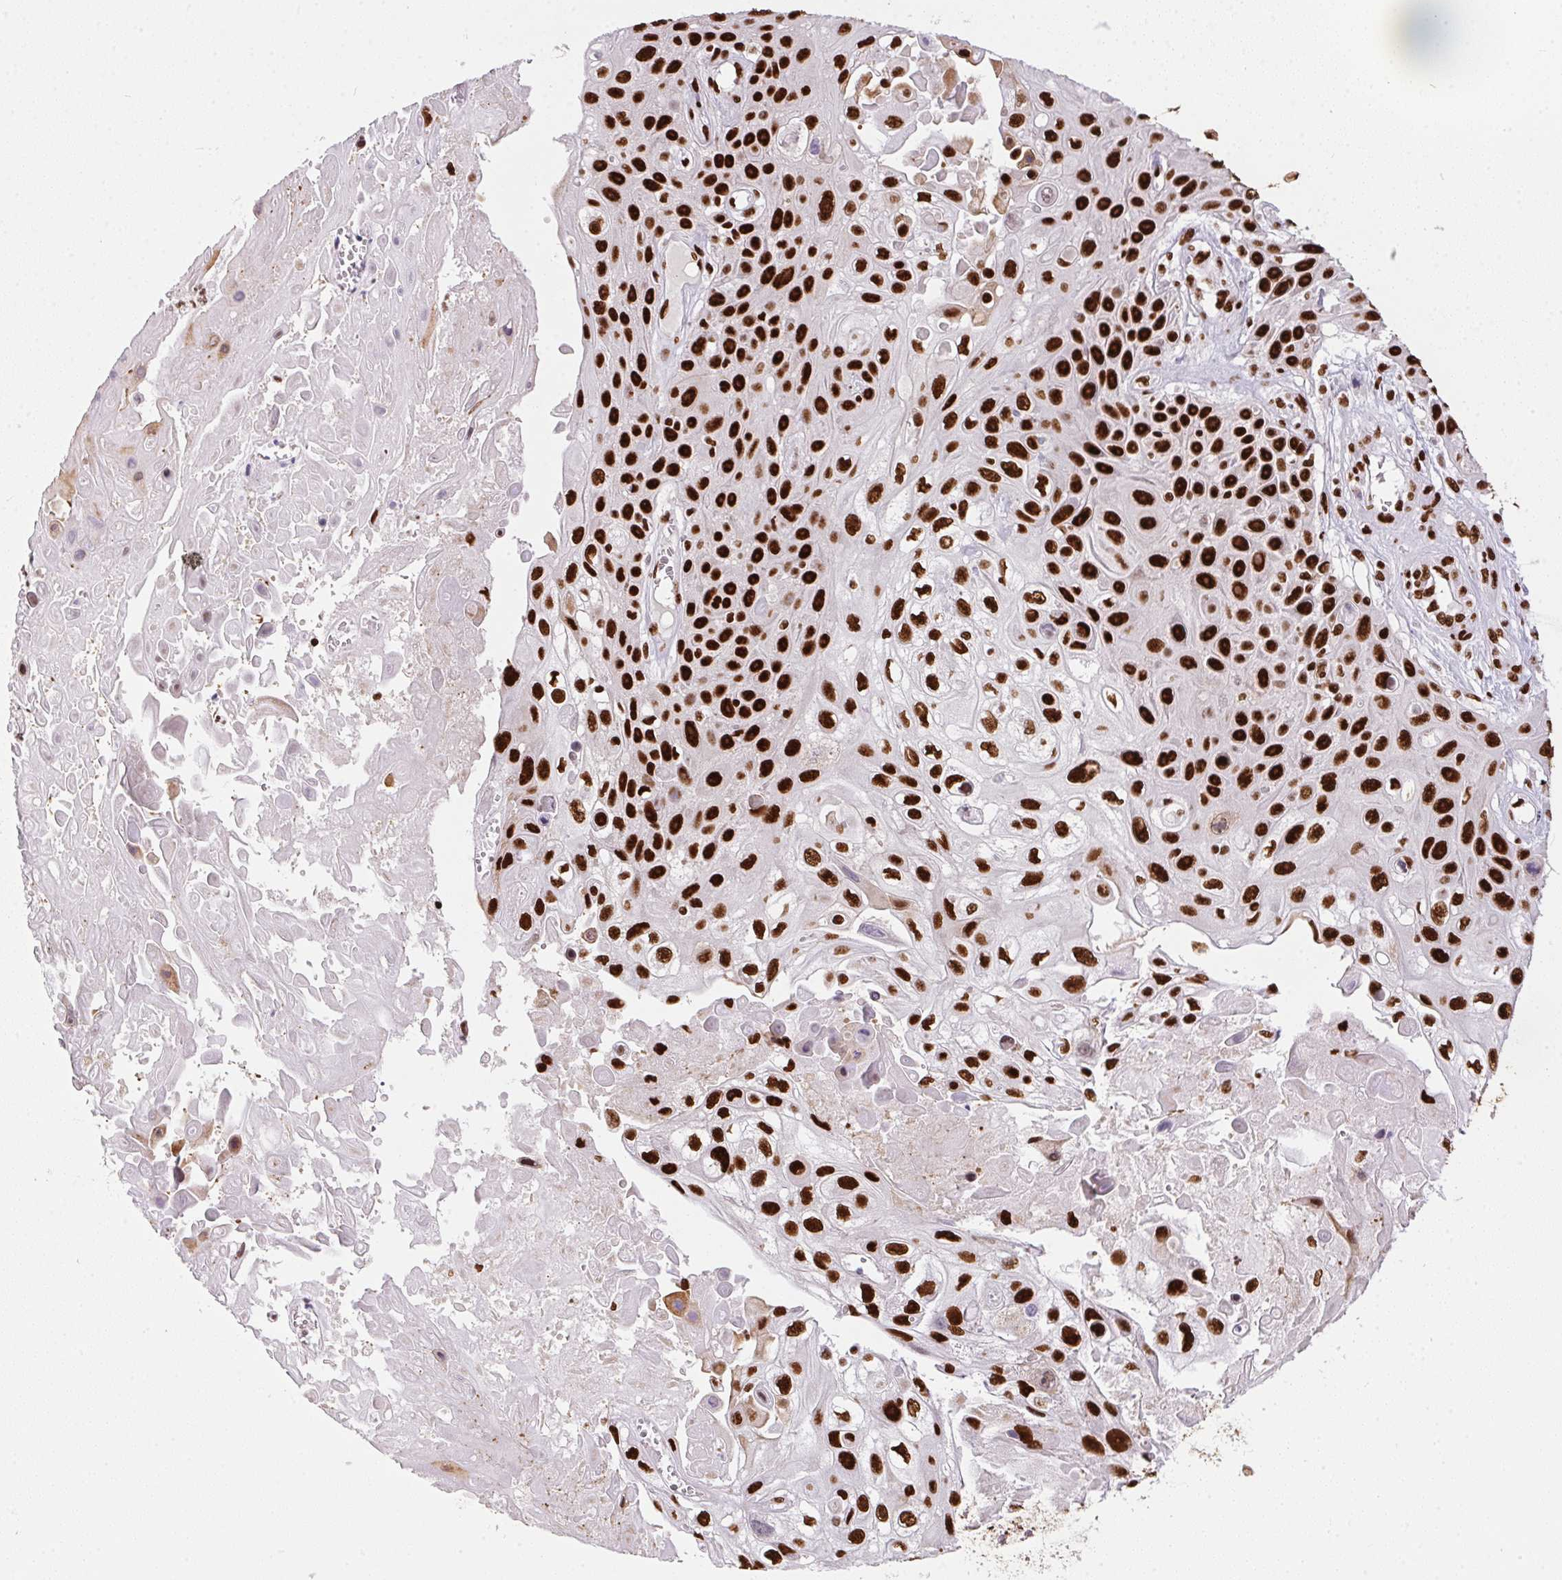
{"staining": {"intensity": "strong", "quantity": ">75%", "location": "nuclear"}, "tissue": "skin cancer", "cell_type": "Tumor cells", "image_type": "cancer", "snomed": [{"axis": "morphology", "description": "Squamous cell carcinoma, NOS"}, {"axis": "topography", "description": "Skin"}], "caption": "This micrograph displays immunohistochemistry staining of human skin cancer (squamous cell carcinoma), with high strong nuclear staining in about >75% of tumor cells.", "gene": "PAGE3", "patient": {"sex": "male", "age": 82}}